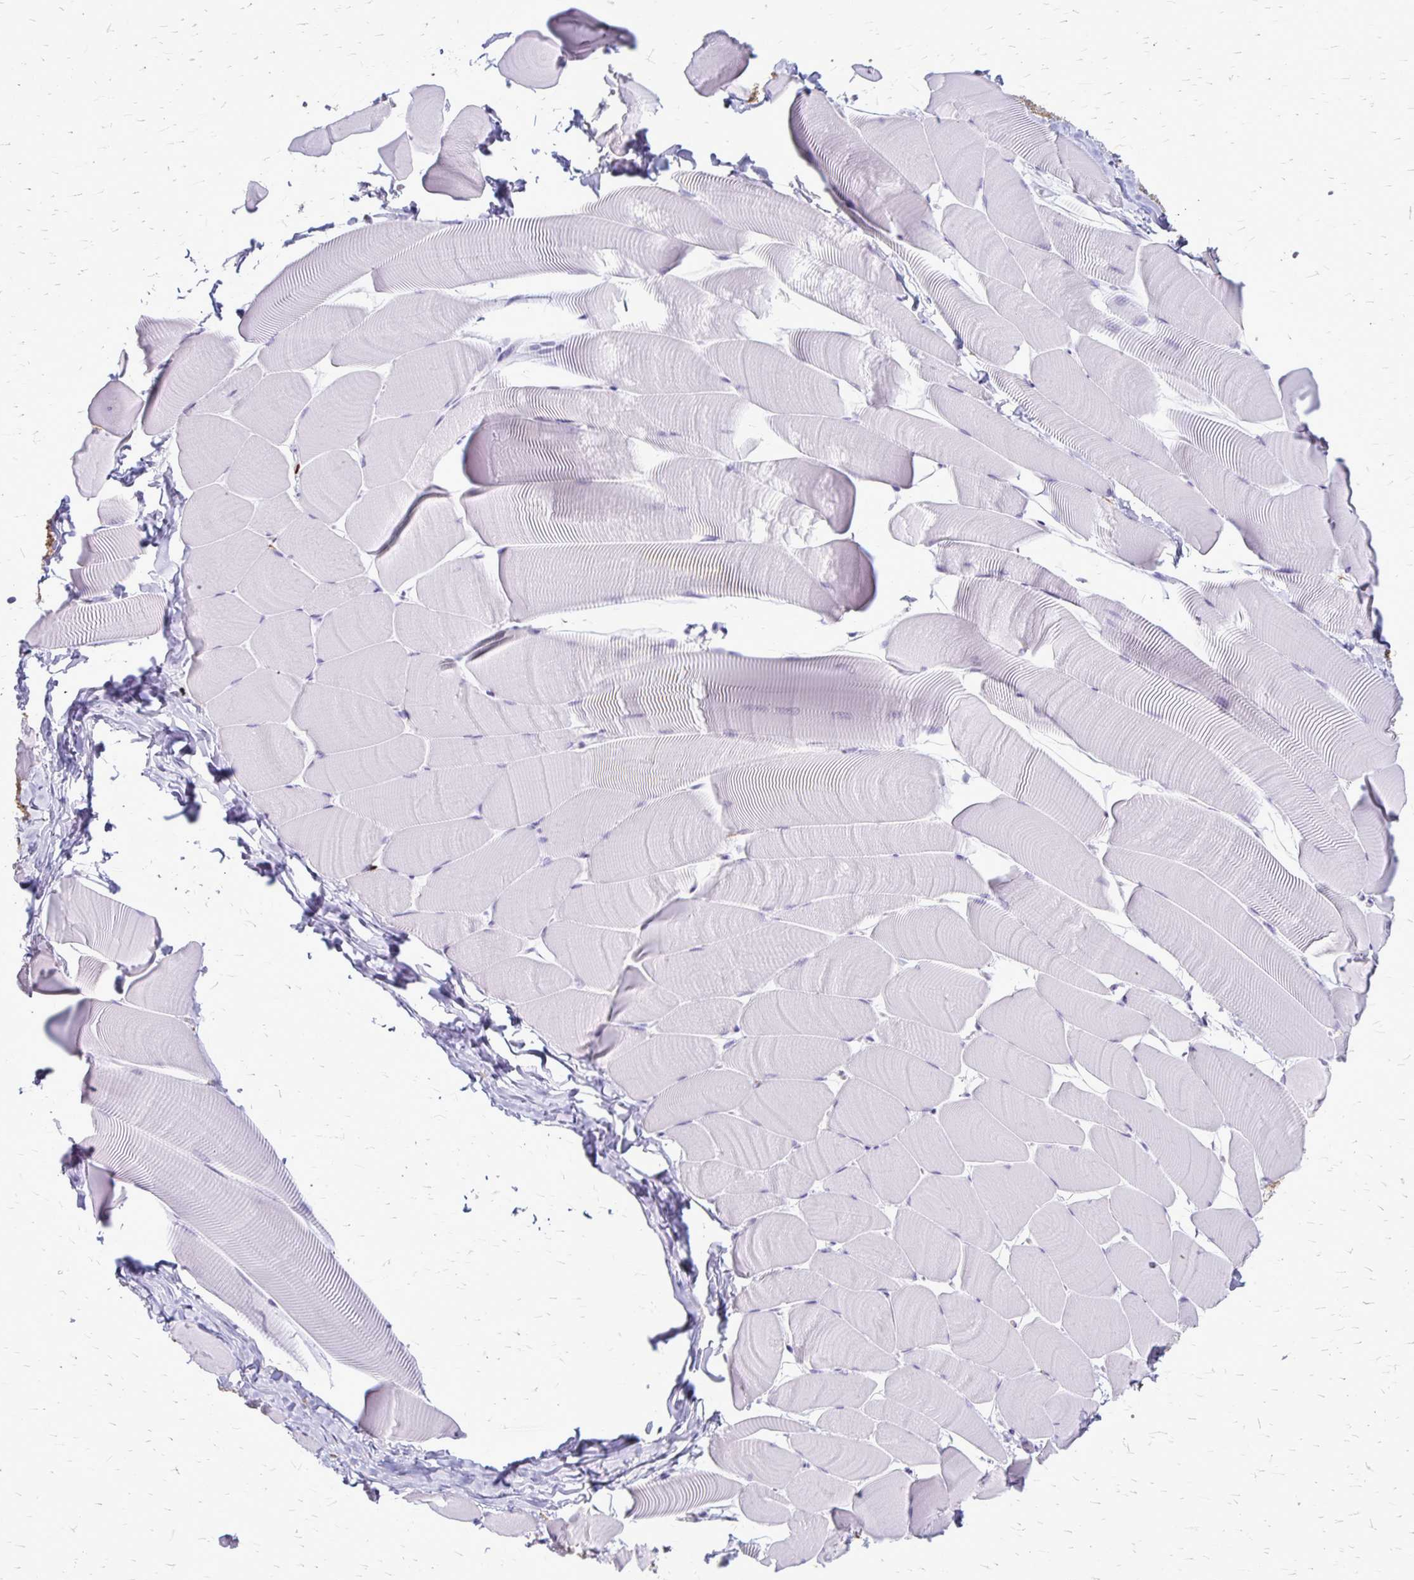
{"staining": {"intensity": "negative", "quantity": "none", "location": "none"}, "tissue": "skeletal muscle", "cell_type": "Myocytes", "image_type": "normal", "snomed": [{"axis": "morphology", "description": "Normal tissue, NOS"}, {"axis": "topography", "description": "Skeletal muscle"}], "caption": "Micrograph shows no significant protein expression in myocytes of benign skeletal muscle.", "gene": "RTN1", "patient": {"sex": "male", "age": 25}}